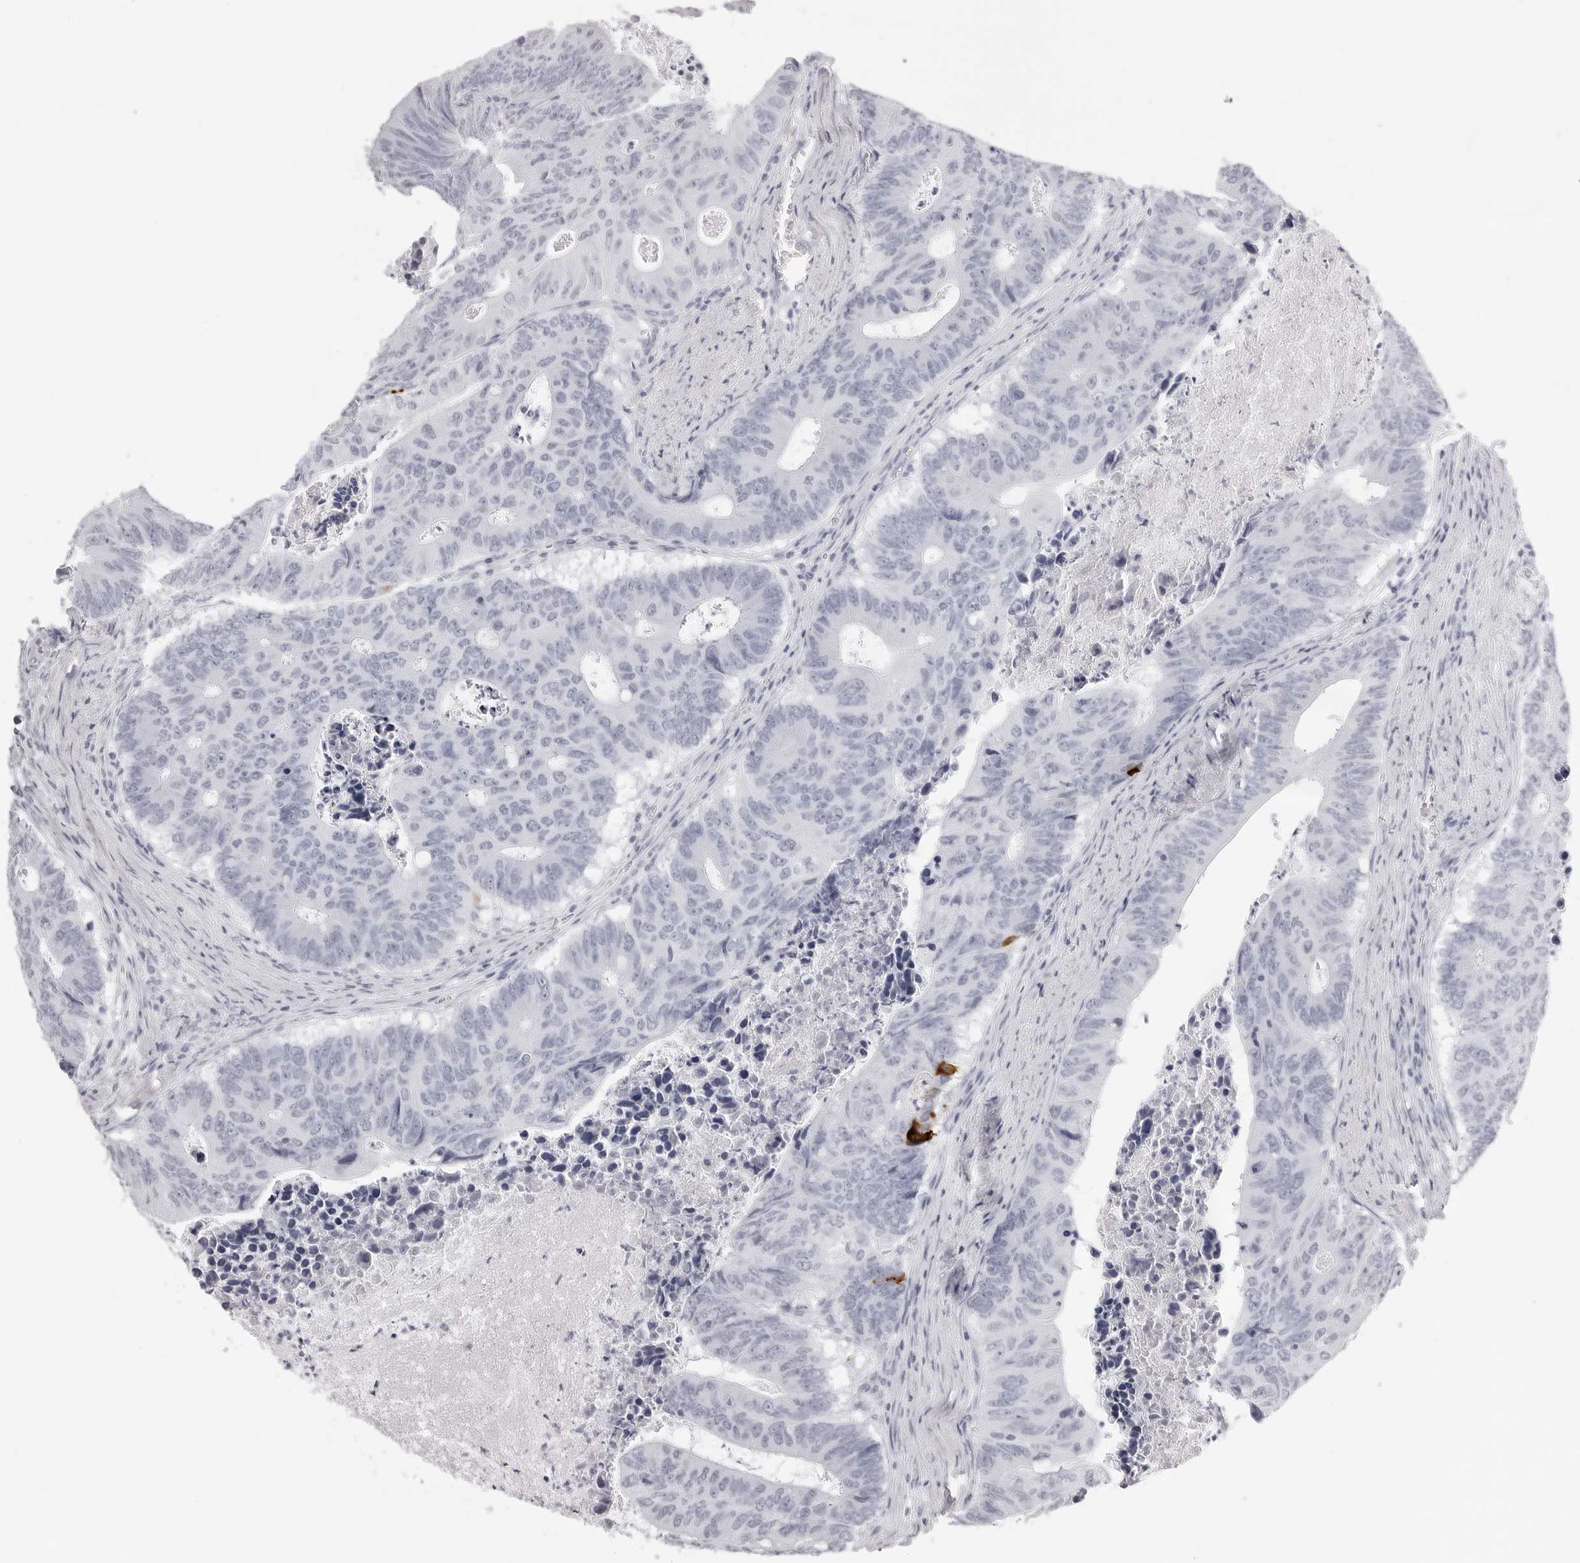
{"staining": {"intensity": "negative", "quantity": "none", "location": "none"}, "tissue": "colorectal cancer", "cell_type": "Tumor cells", "image_type": "cancer", "snomed": [{"axis": "morphology", "description": "Adenocarcinoma, NOS"}, {"axis": "topography", "description": "Colon"}], "caption": "Colorectal adenocarcinoma stained for a protein using immunohistochemistry (IHC) shows no positivity tumor cells.", "gene": "CST1", "patient": {"sex": "male", "age": 87}}